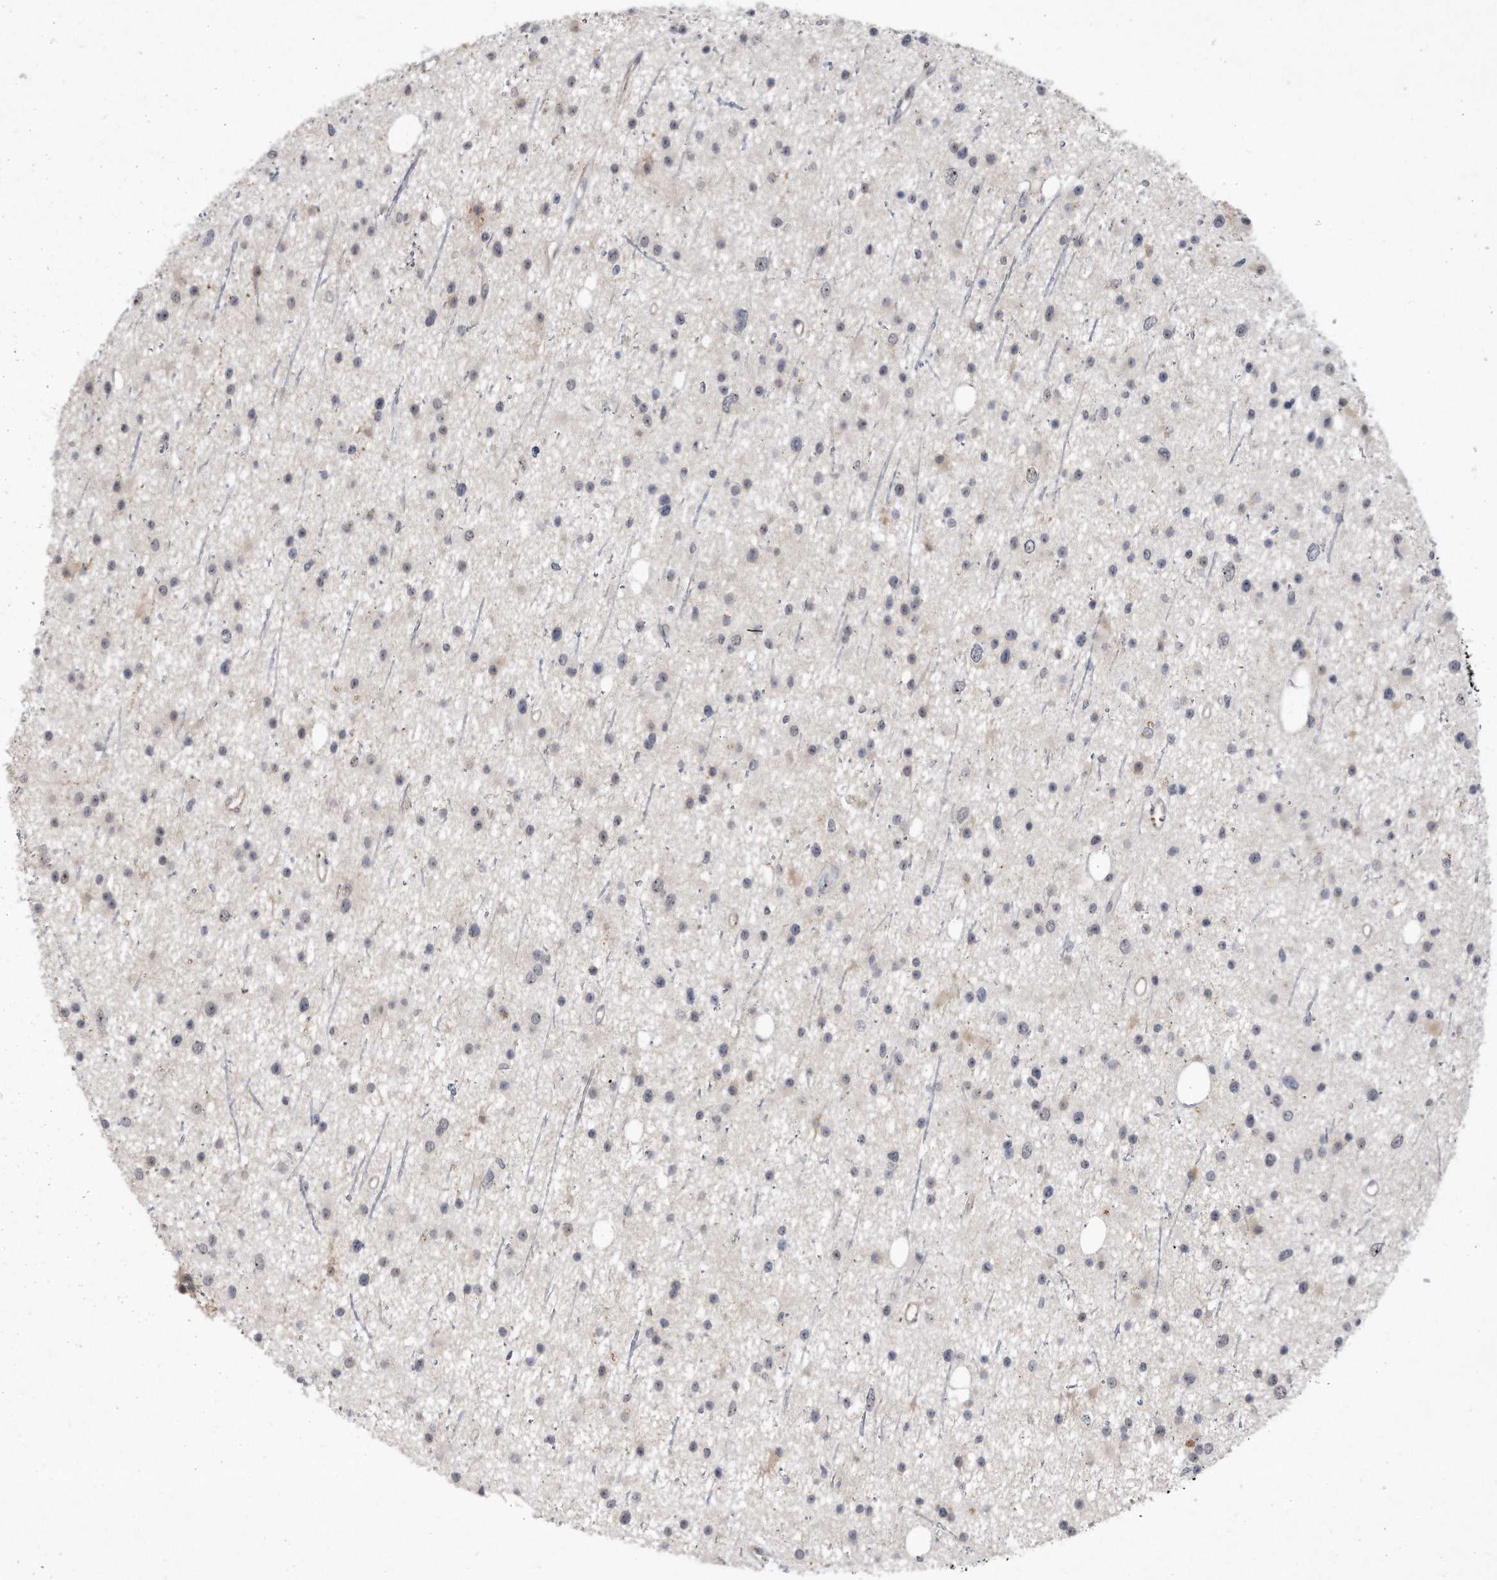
{"staining": {"intensity": "negative", "quantity": "none", "location": "none"}, "tissue": "glioma", "cell_type": "Tumor cells", "image_type": "cancer", "snomed": [{"axis": "morphology", "description": "Glioma, malignant, Low grade"}, {"axis": "topography", "description": "Cerebral cortex"}], "caption": "Immunohistochemistry (IHC) image of neoplastic tissue: human glioma stained with DAB exhibits no significant protein expression in tumor cells. (DAB immunohistochemistry (IHC) visualized using brightfield microscopy, high magnification).", "gene": "PGBD2", "patient": {"sex": "female", "age": 39}}